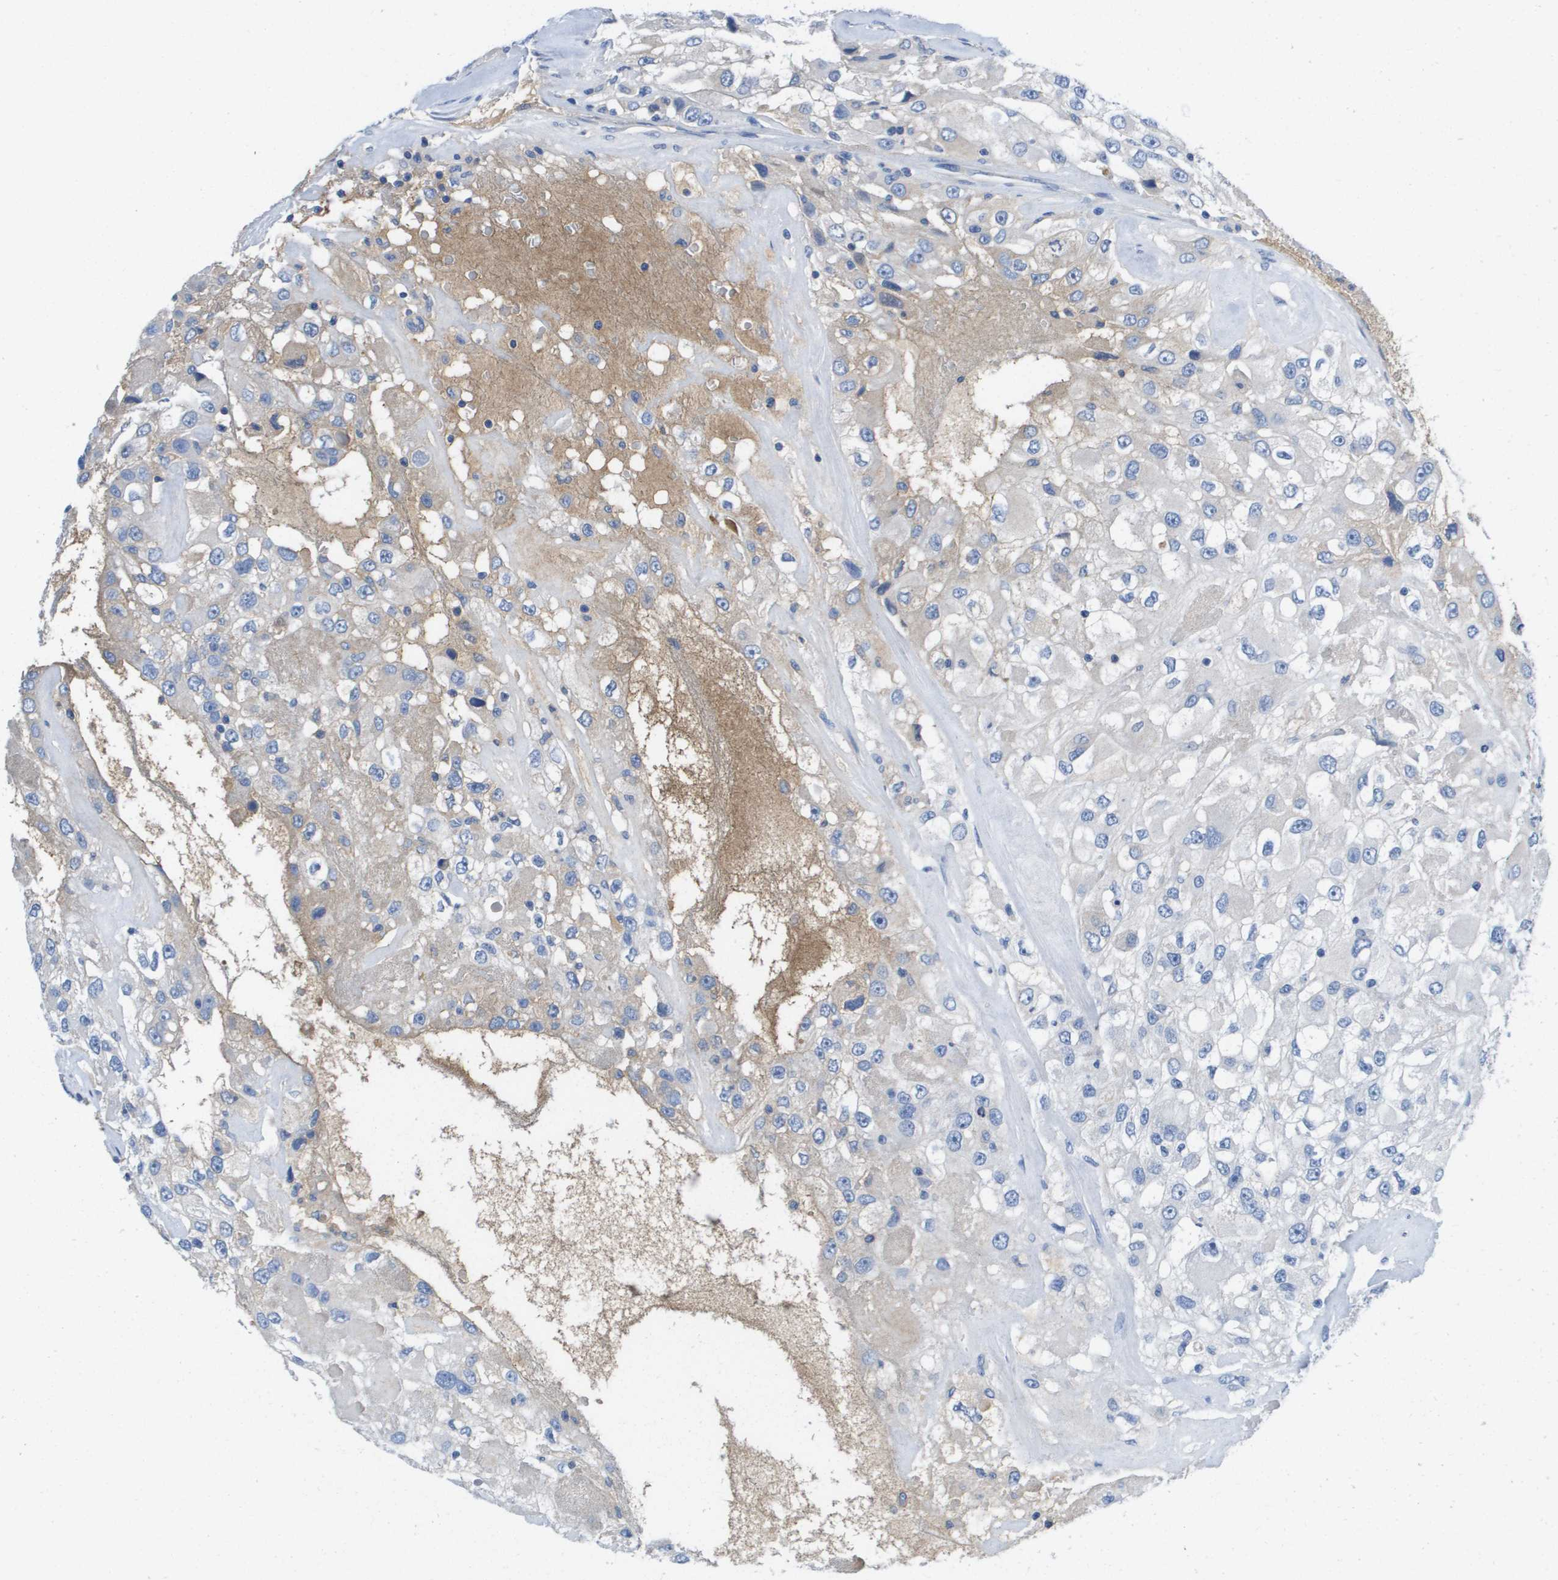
{"staining": {"intensity": "negative", "quantity": "none", "location": "none"}, "tissue": "renal cancer", "cell_type": "Tumor cells", "image_type": "cancer", "snomed": [{"axis": "morphology", "description": "Adenocarcinoma, NOS"}, {"axis": "topography", "description": "Kidney"}], "caption": "DAB immunohistochemical staining of renal adenocarcinoma exhibits no significant staining in tumor cells. (Immunohistochemistry, brightfield microscopy, high magnification).", "gene": "APOA1", "patient": {"sex": "female", "age": 52}}